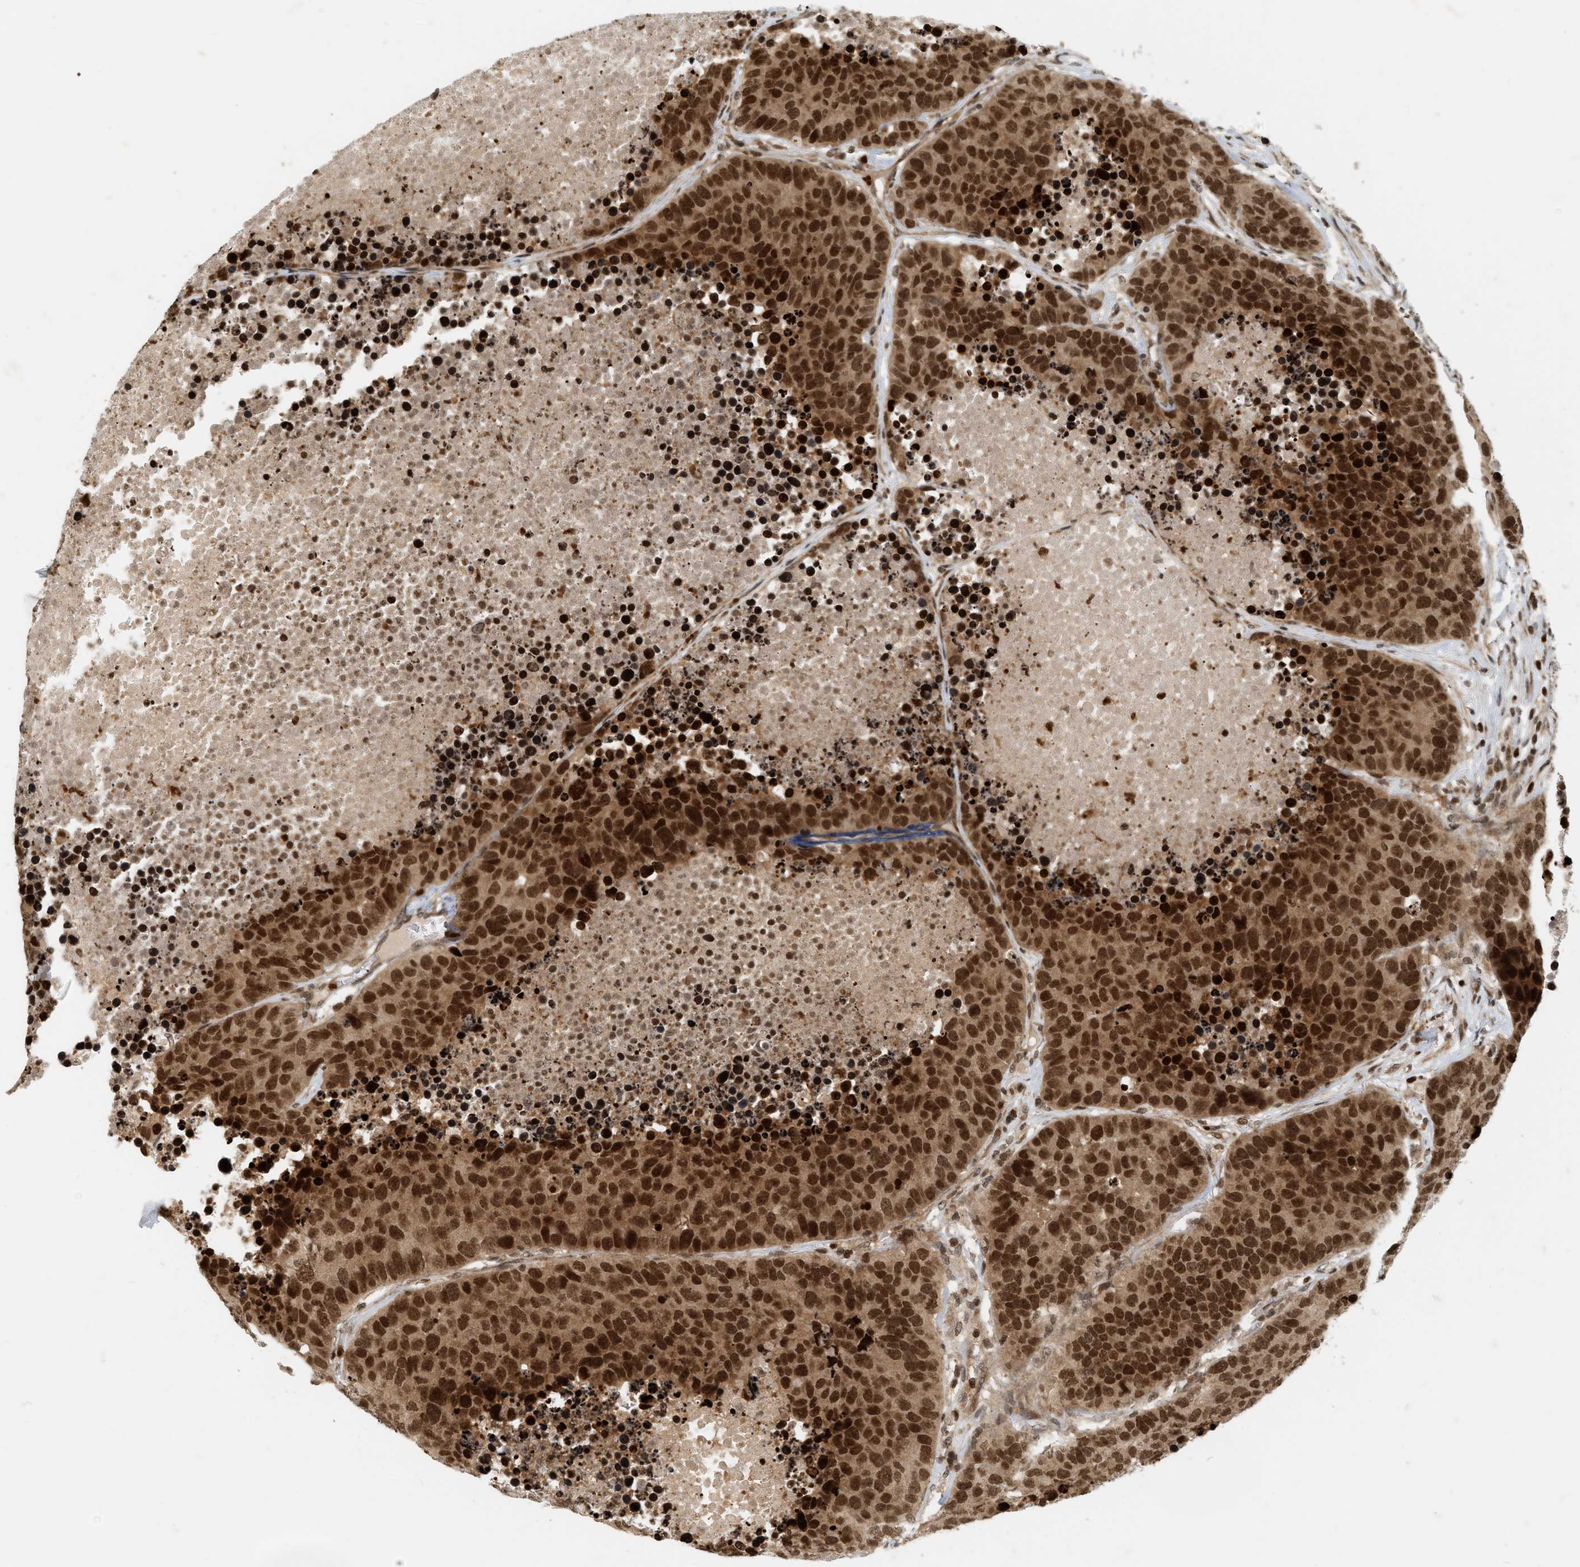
{"staining": {"intensity": "moderate", "quantity": ">75%", "location": "cytoplasmic/membranous,nuclear"}, "tissue": "carcinoid", "cell_type": "Tumor cells", "image_type": "cancer", "snomed": [{"axis": "morphology", "description": "Carcinoid, malignant, NOS"}, {"axis": "topography", "description": "Lung"}], "caption": "Immunohistochemical staining of carcinoid reveals medium levels of moderate cytoplasmic/membranous and nuclear protein expression in about >75% of tumor cells. The staining was performed using DAB (3,3'-diaminobenzidine), with brown indicating positive protein expression. Nuclei are stained blue with hematoxylin.", "gene": "NFE2L2", "patient": {"sex": "male", "age": 60}}